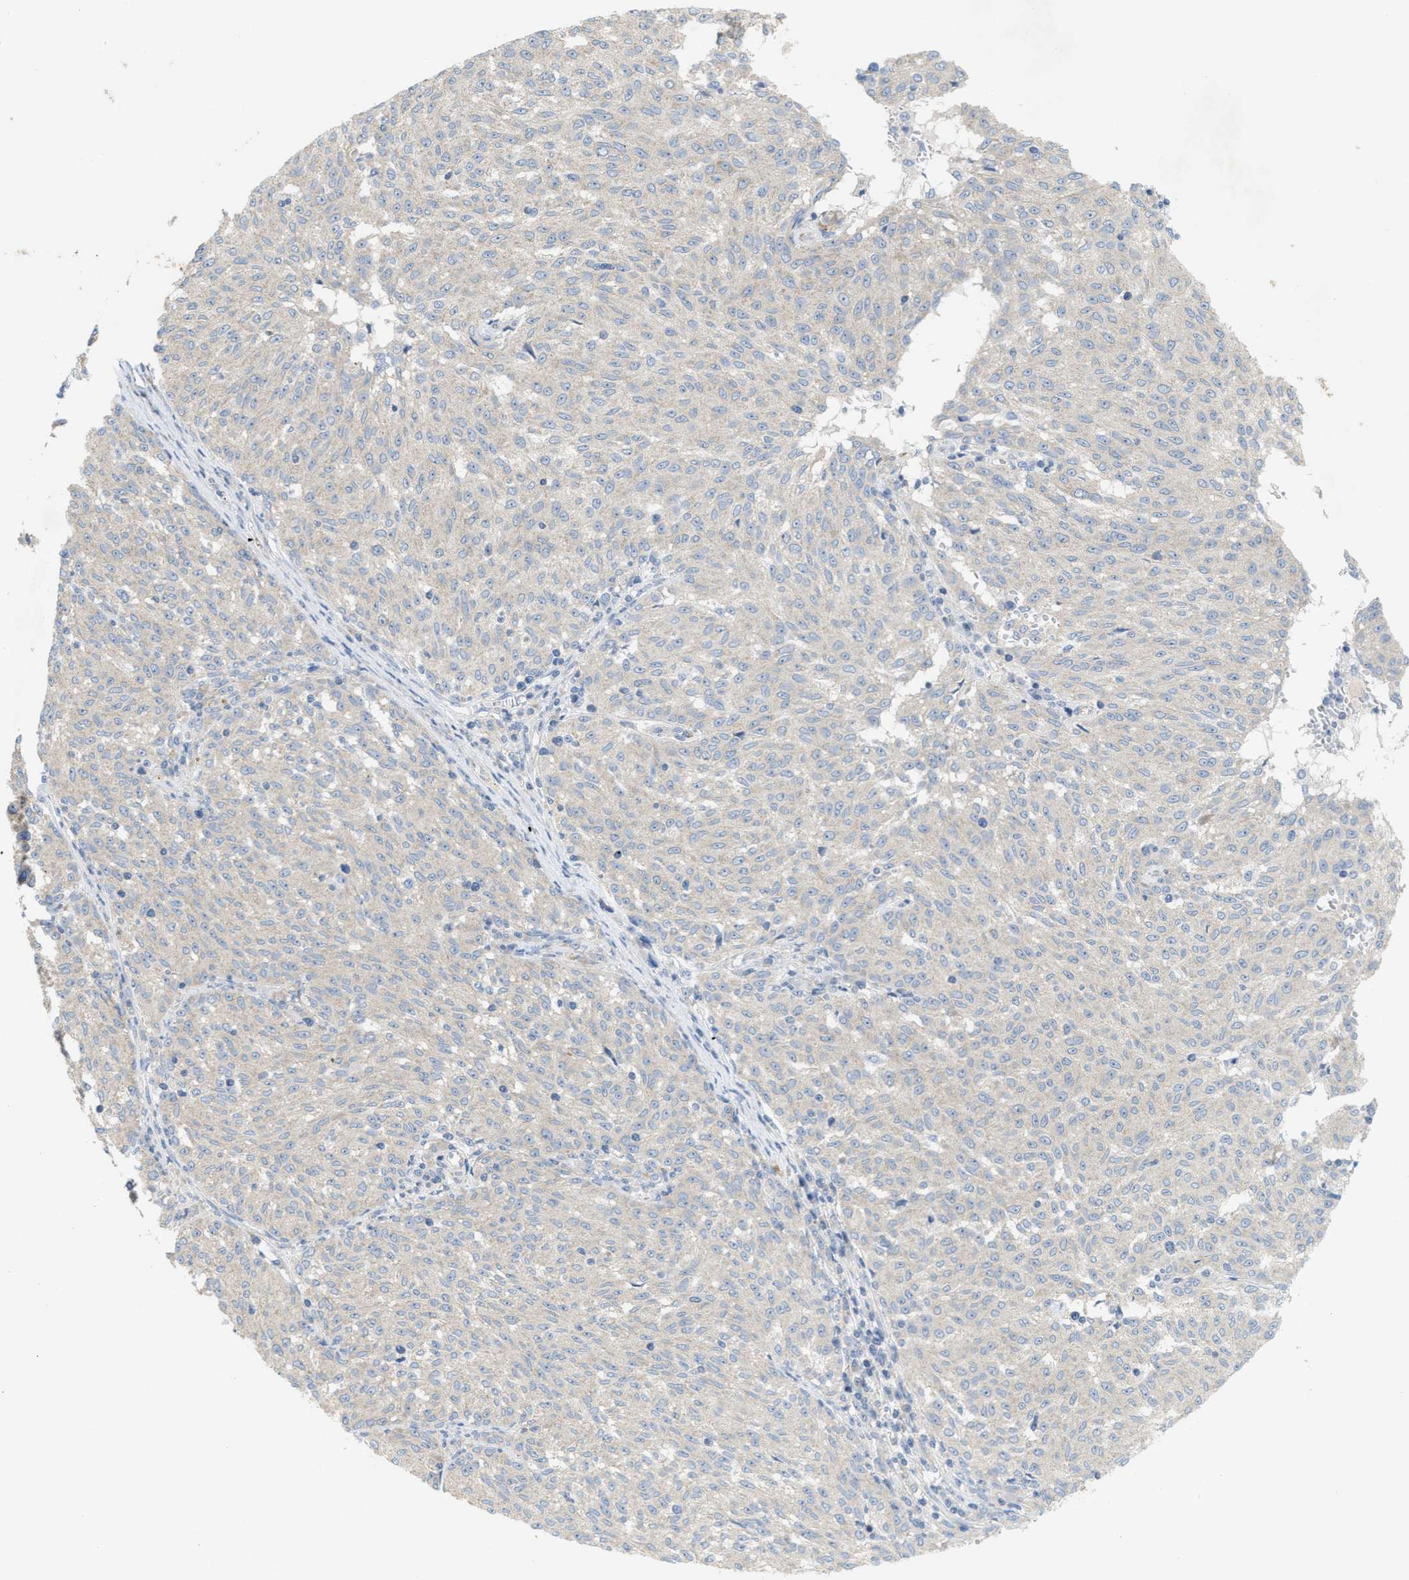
{"staining": {"intensity": "negative", "quantity": "none", "location": "none"}, "tissue": "melanoma", "cell_type": "Tumor cells", "image_type": "cancer", "snomed": [{"axis": "morphology", "description": "Malignant melanoma, NOS"}, {"axis": "topography", "description": "Skin"}], "caption": "The IHC micrograph has no significant expression in tumor cells of melanoma tissue. The staining is performed using DAB (3,3'-diaminobenzidine) brown chromogen with nuclei counter-stained in using hematoxylin.", "gene": "UBAP2", "patient": {"sex": "female", "age": 72}}